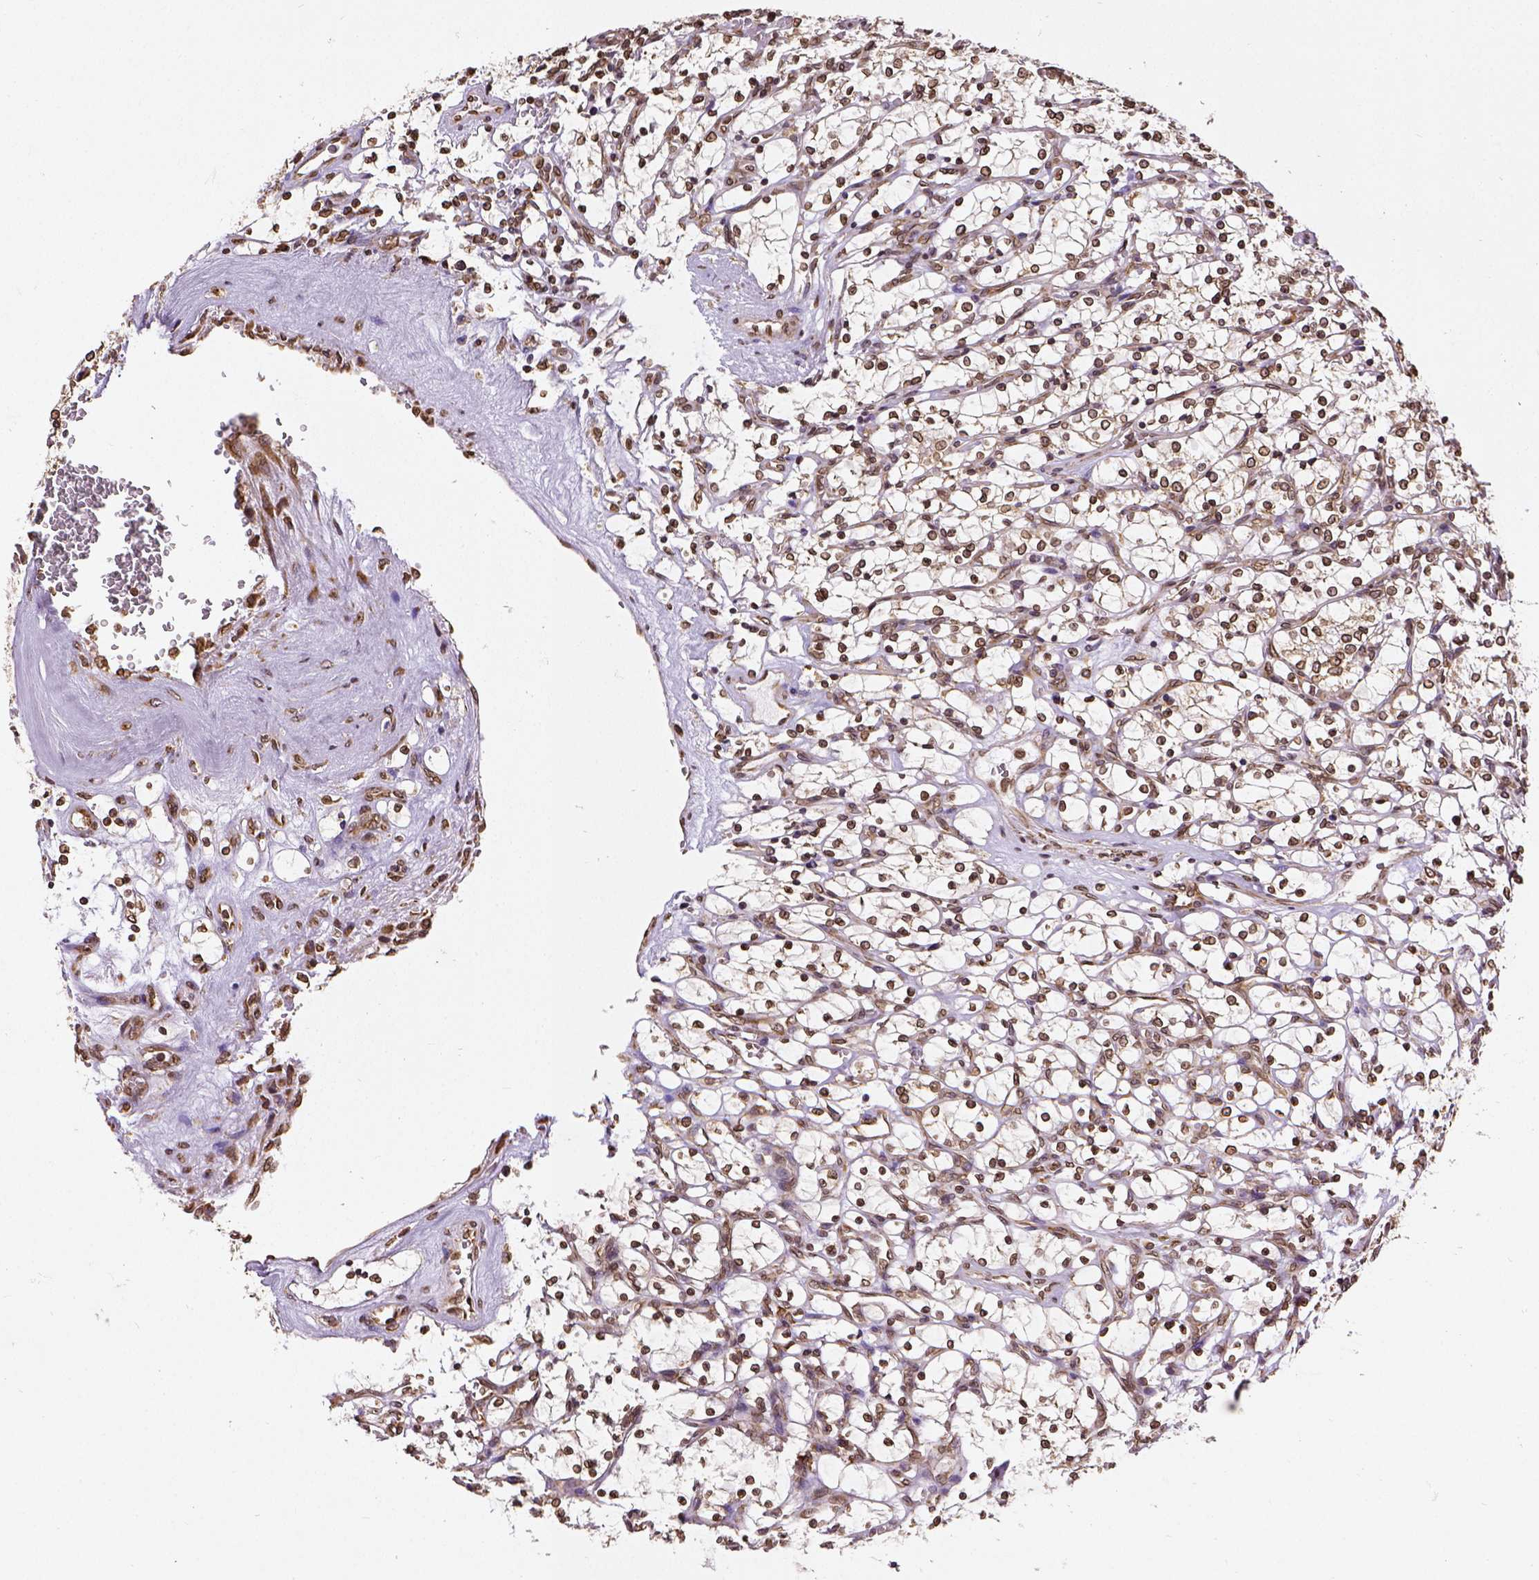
{"staining": {"intensity": "strong", "quantity": ">75%", "location": "cytoplasmic/membranous,nuclear"}, "tissue": "renal cancer", "cell_type": "Tumor cells", "image_type": "cancer", "snomed": [{"axis": "morphology", "description": "Adenocarcinoma, NOS"}, {"axis": "topography", "description": "Kidney"}], "caption": "Renal cancer tissue displays strong cytoplasmic/membranous and nuclear positivity in approximately >75% of tumor cells, visualized by immunohistochemistry.", "gene": "MTDH", "patient": {"sex": "female", "age": 69}}